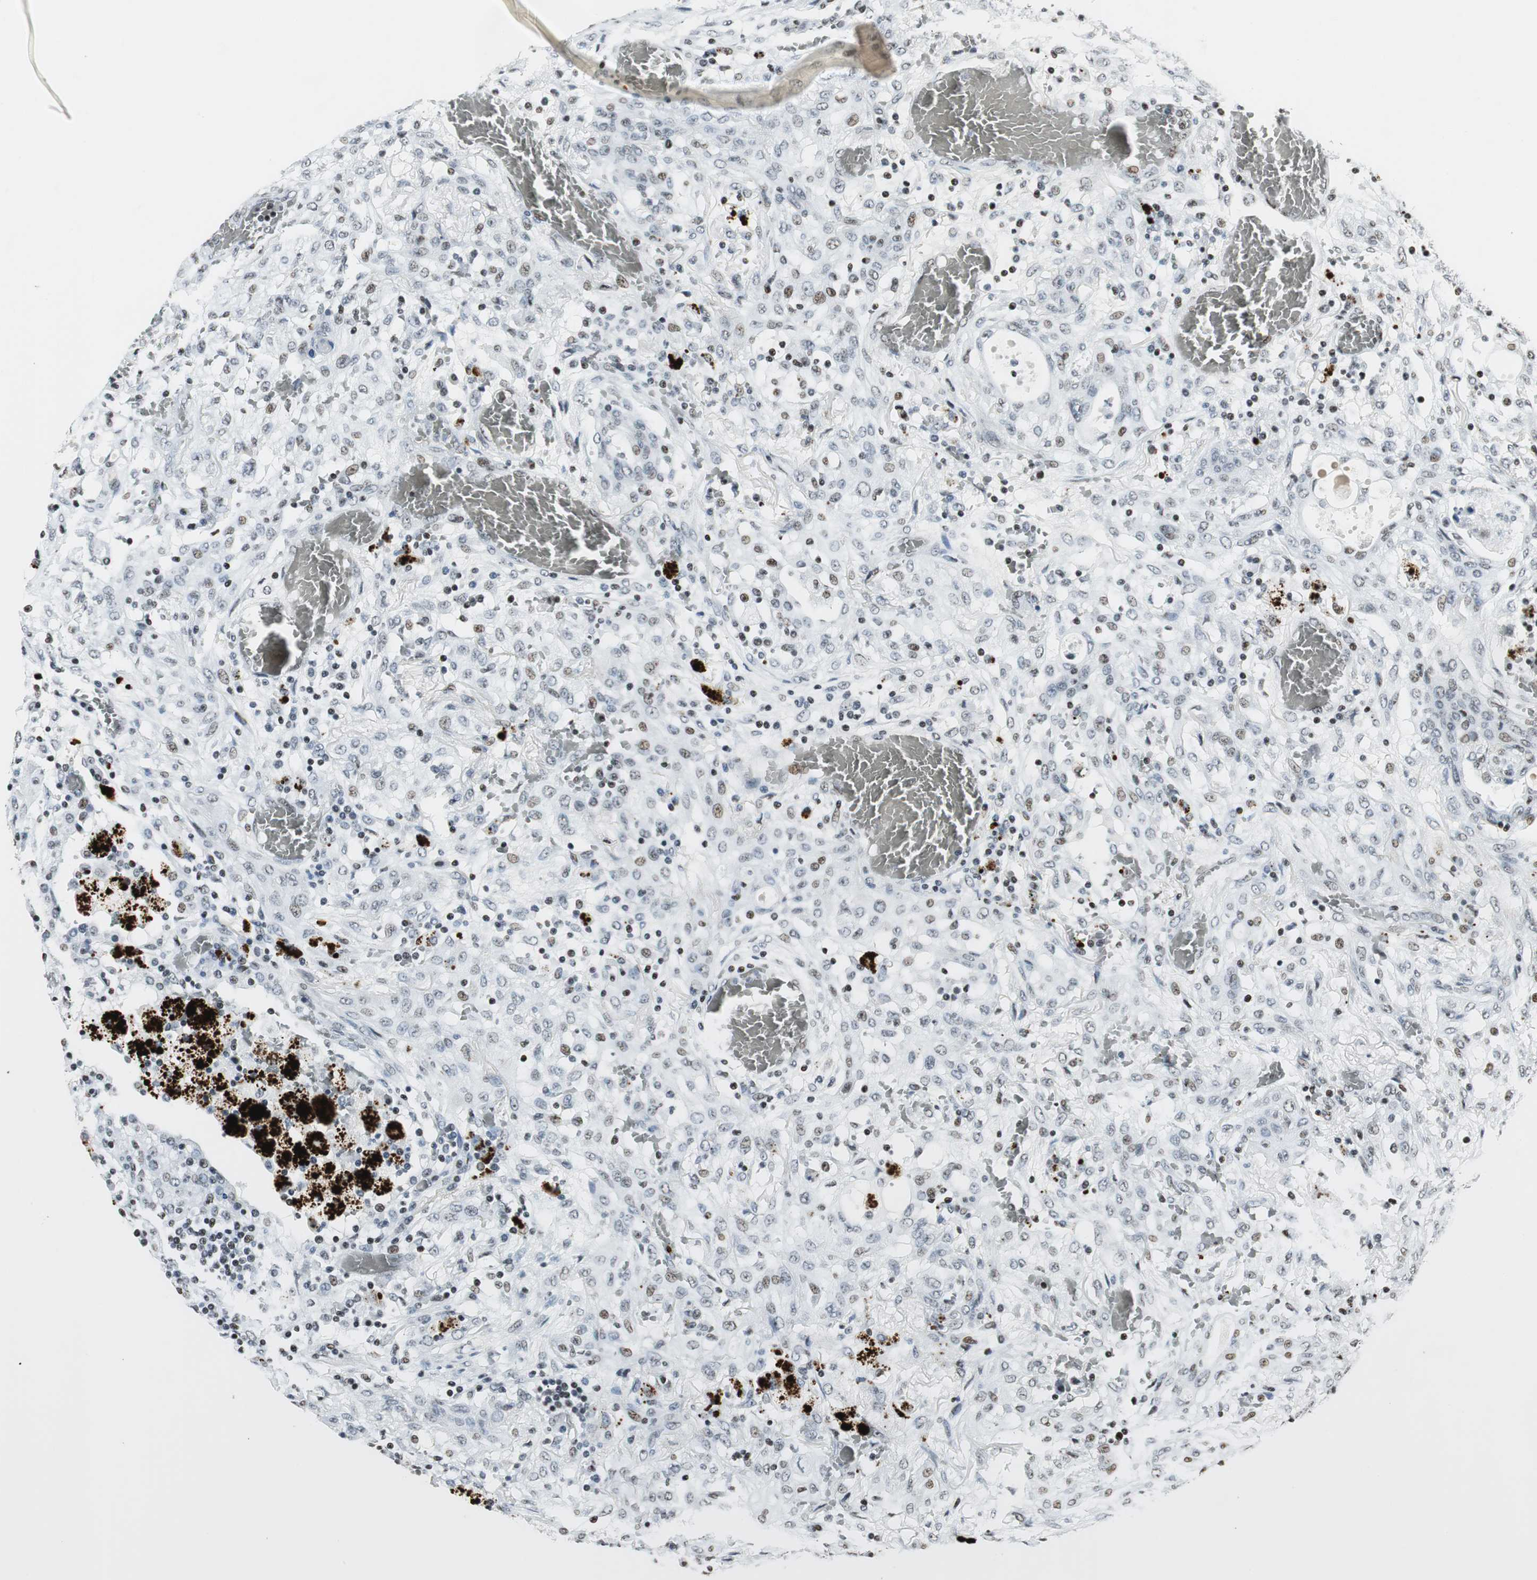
{"staining": {"intensity": "weak", "quantity": "<25%", "location": "nuclear"}, "tissue": "lung cancer", "cell_type": "Tumor cells", "image_type": "cancer", "snomed": [{"axis": "morphology", "description": "Squamous cell carcinoma, NOS"}, {"axis": "topography", "description": "Lung"}], "caption": "DAB immunohistochemical staining of lung cancer (squamous cell carcinoma) displays no significant positivity in tumor cells.", "gene": "RBBP4", "patient": {"sex": "female", "age": 47}}